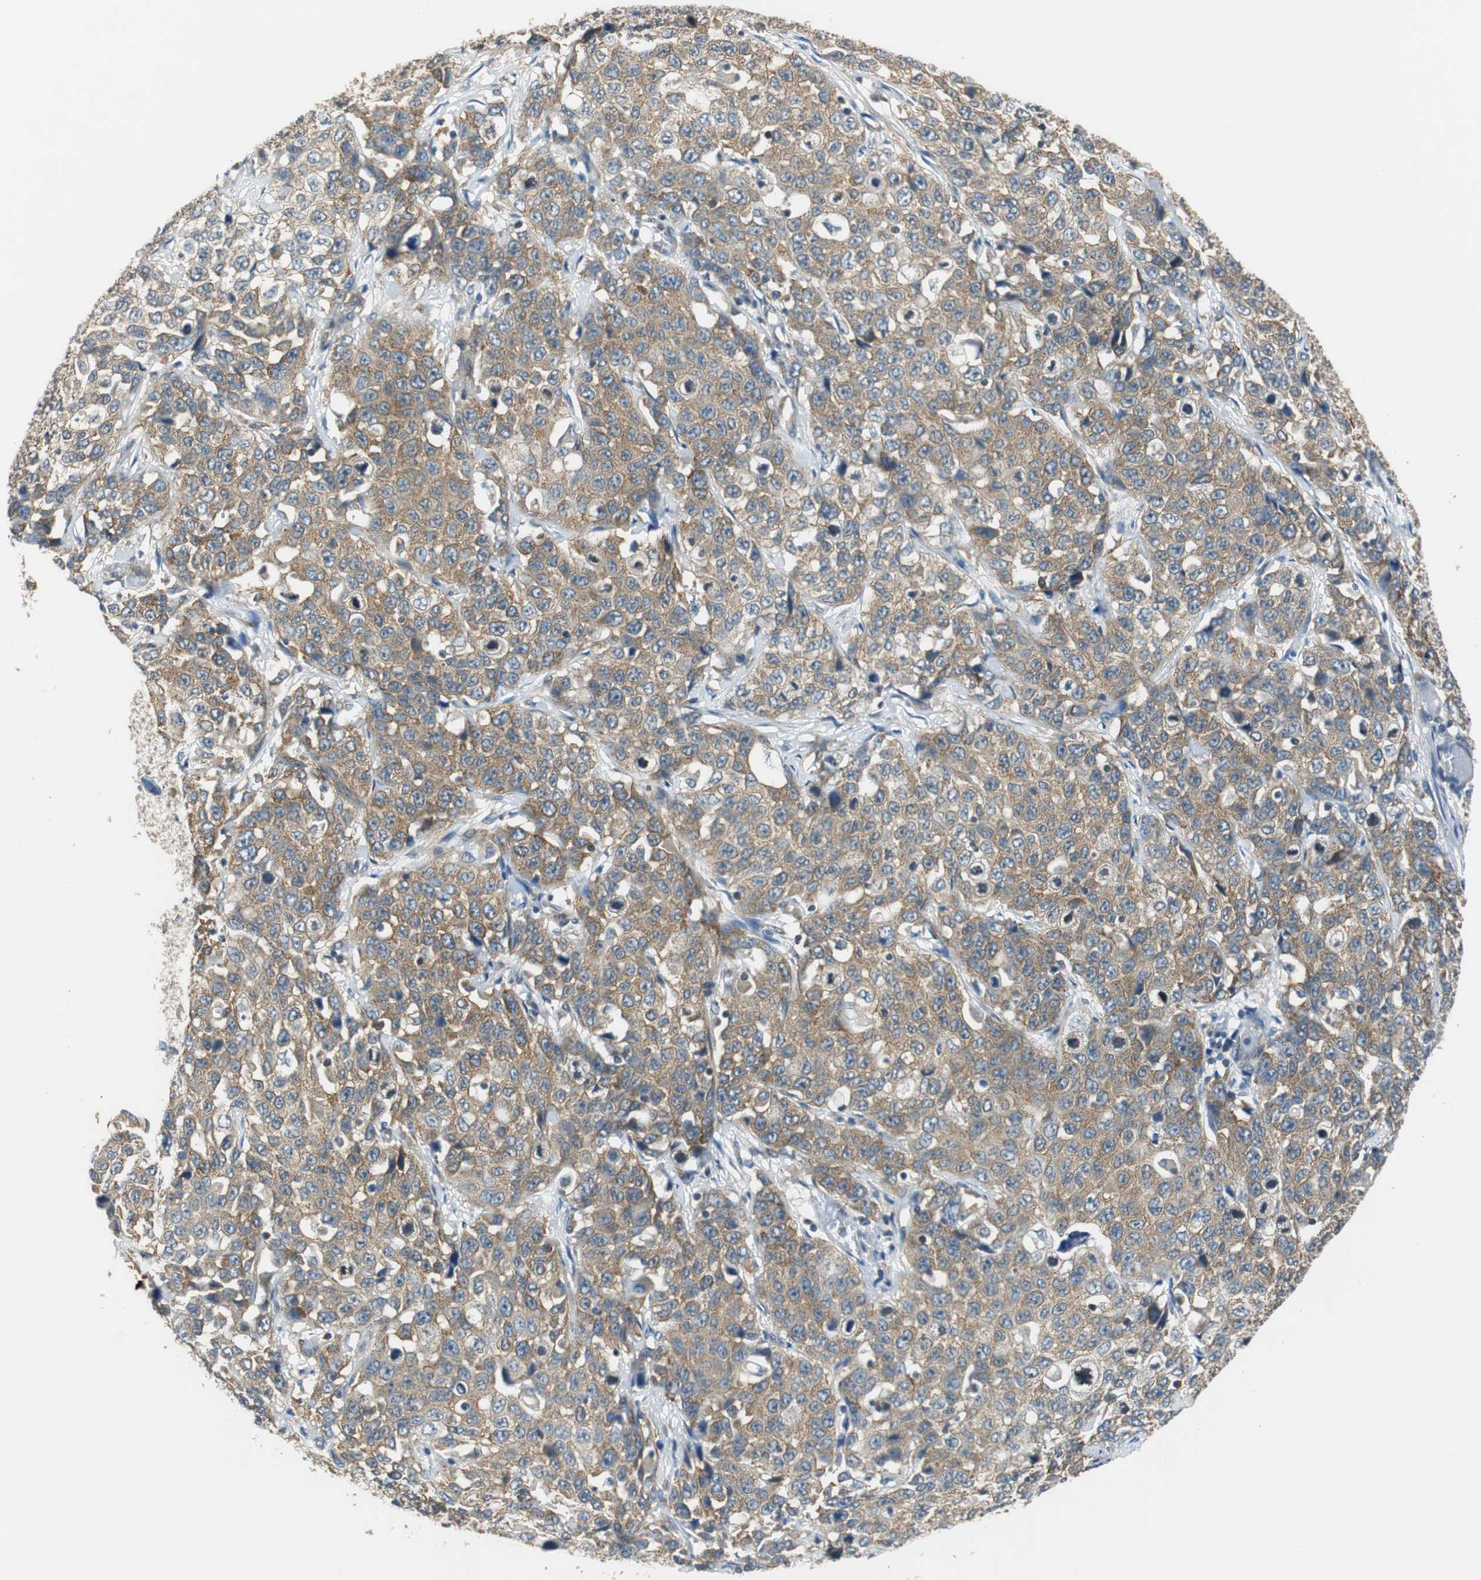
{"staining": {"intensity": "moderate", "quantity": ">75%", "location": "cytoplasmic/membranous"}, "tissue": "stomach cancer", "cell_type": "Tumor cells", "image_type": "cancer", "snomed": [{"axis": "morphology", "description": "Normal tissue, NOS"}, {"axis": "morphology", "description": "Adenocarcinoma, NOS"}, {"axis": "topography", "description": "Stomach"}], "caption": "There is medium levels of moderate cytoplasmic/membranous expression in tumor cells of stomach cancer, as demonstrated by immunohistochemical staining (brown color).", "gene": "CNOT3", "patient": {"sex": "male", "age": 48}}